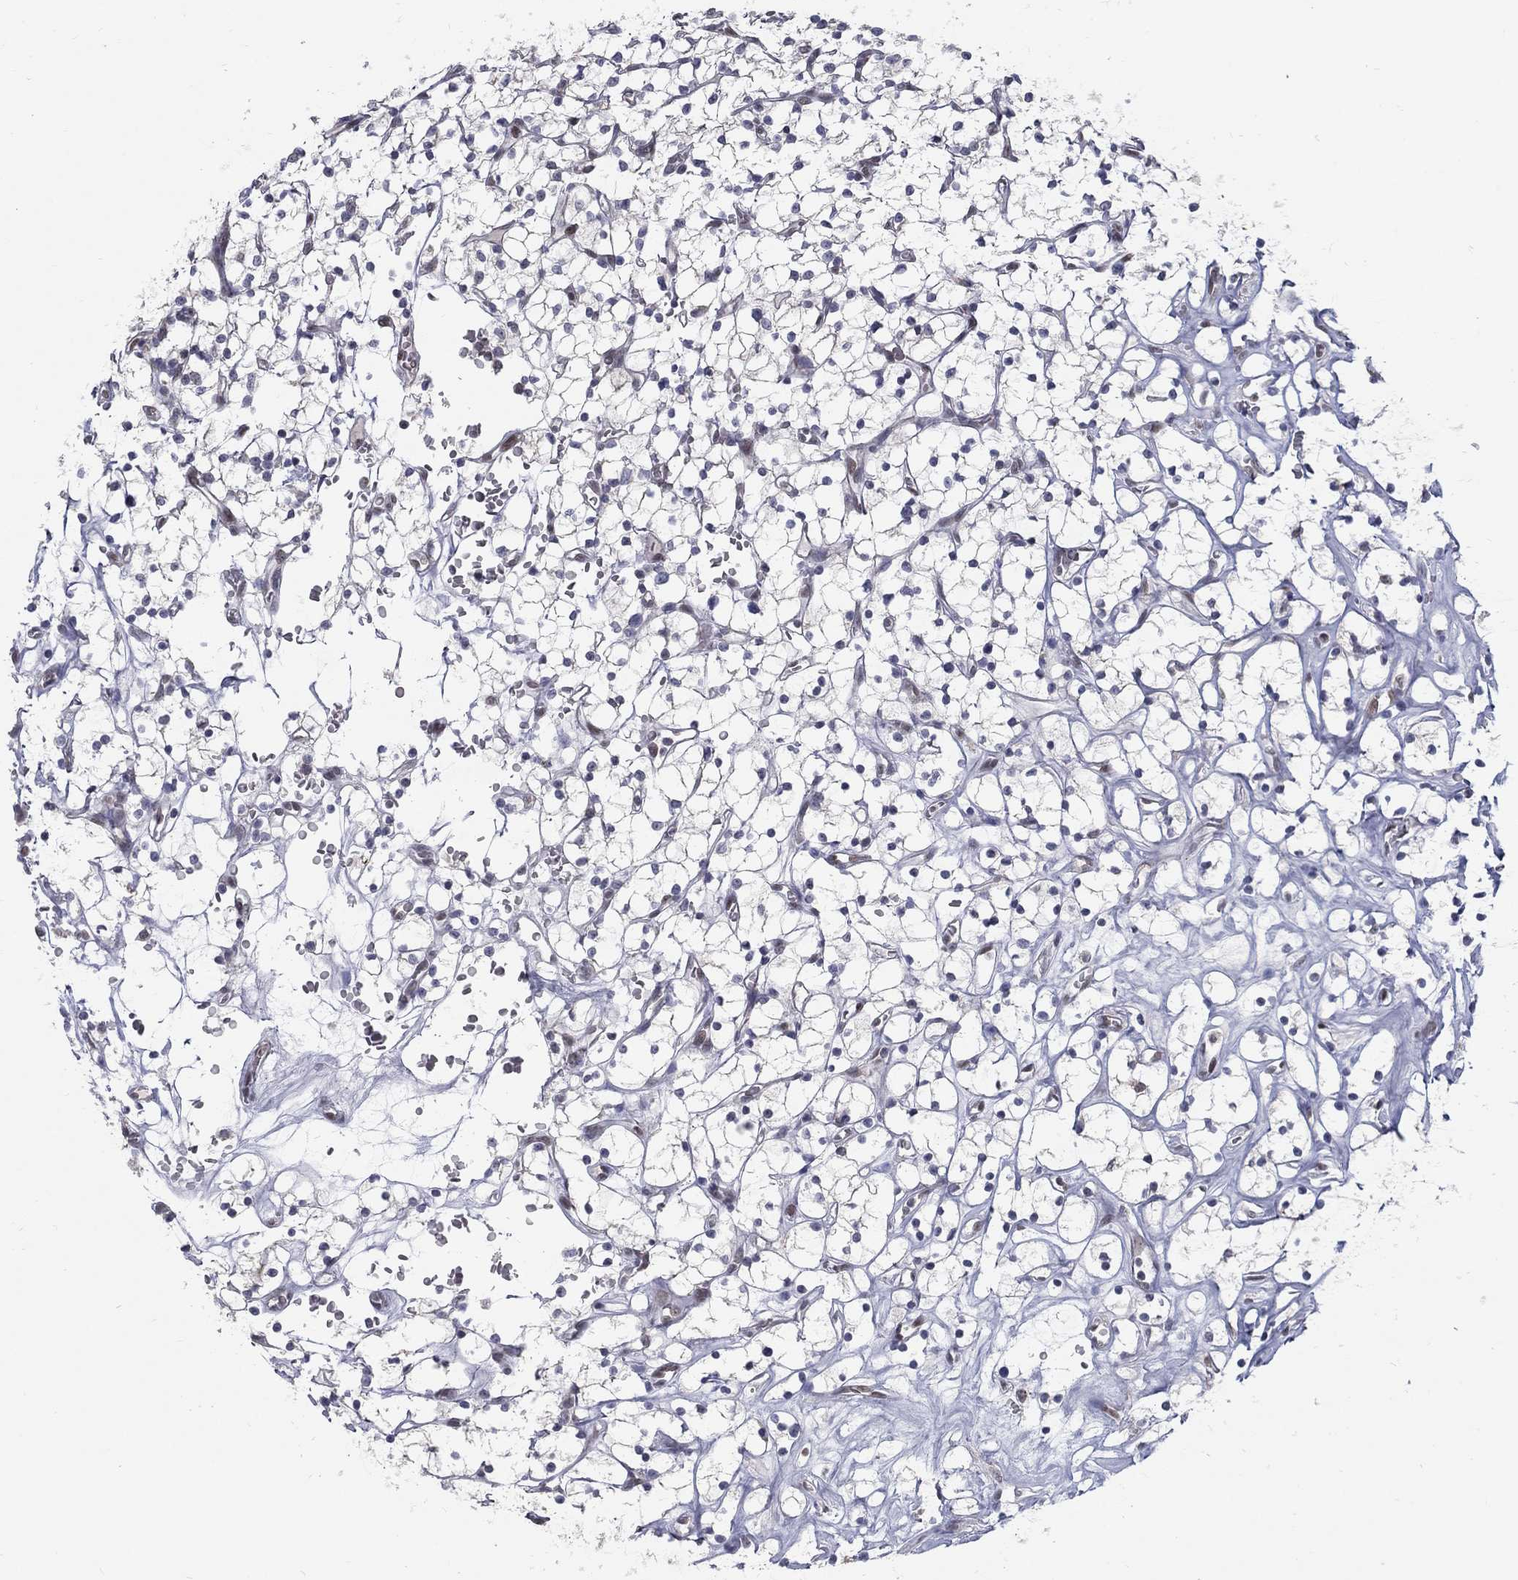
{"staining": {"intensity": "negative", "quantity": "none", "location": "none"}, "tissue": "renal cancer", "cell_type": "Tumor cells", "image_type": "cancer", "snomed": [{"axis": "morphology", "description": "Adenocarcinoma, NOS"}, {"axis": "topography", "description": "Kidney"}], "caption": "Immunohistochemical staining of human renal cancer (adenocarcinoma) exhibits no significant staining in tumor cells. (IHC, brightfield microscopy, high magnification).", "gene": "GCFC2", "patient": {"sex": "female", "age": 64}}